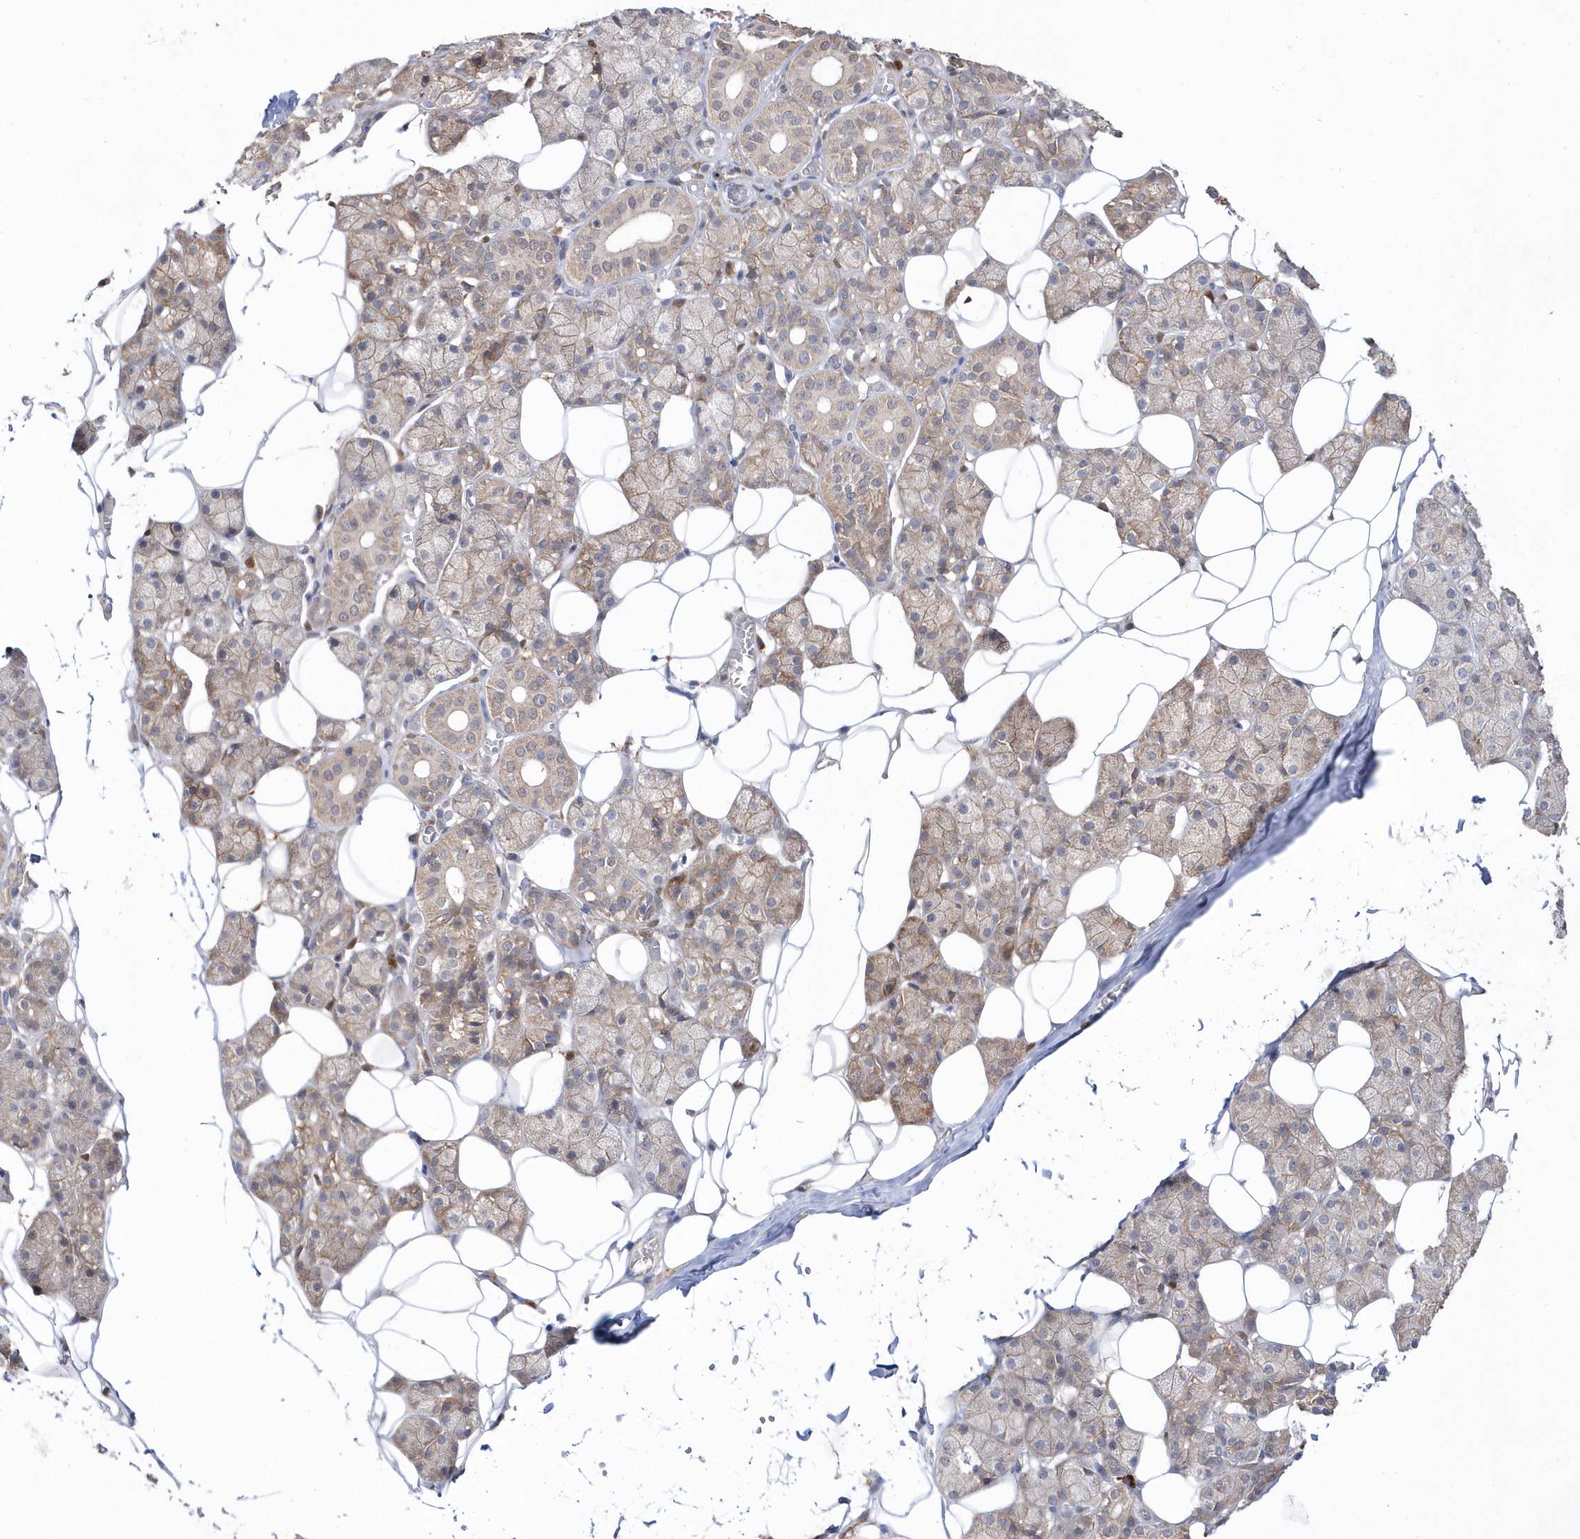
{"staining": {"intensity": "moderate", "quantity": "25%-75%", "location": "cytoplasmic/membranous"}, "tissue": "salivary gland", "cell_type": "Glandular cells", "image_type": "normal", "snomed": [{"axis": "morphology", "description": "Normal tissue, NOS"}, {"axis": "topography", "description": "Salivary gland"}], "caption": "The immunohistochemical stain highlights moderate cytoplasmic/membranous positivity in glandular cells of benign salivary gland. The protein is shown in brown color, while the nuclei are stained blue.", "gene": "BDH2", "patient": {"sex": "female", "age": 33}}